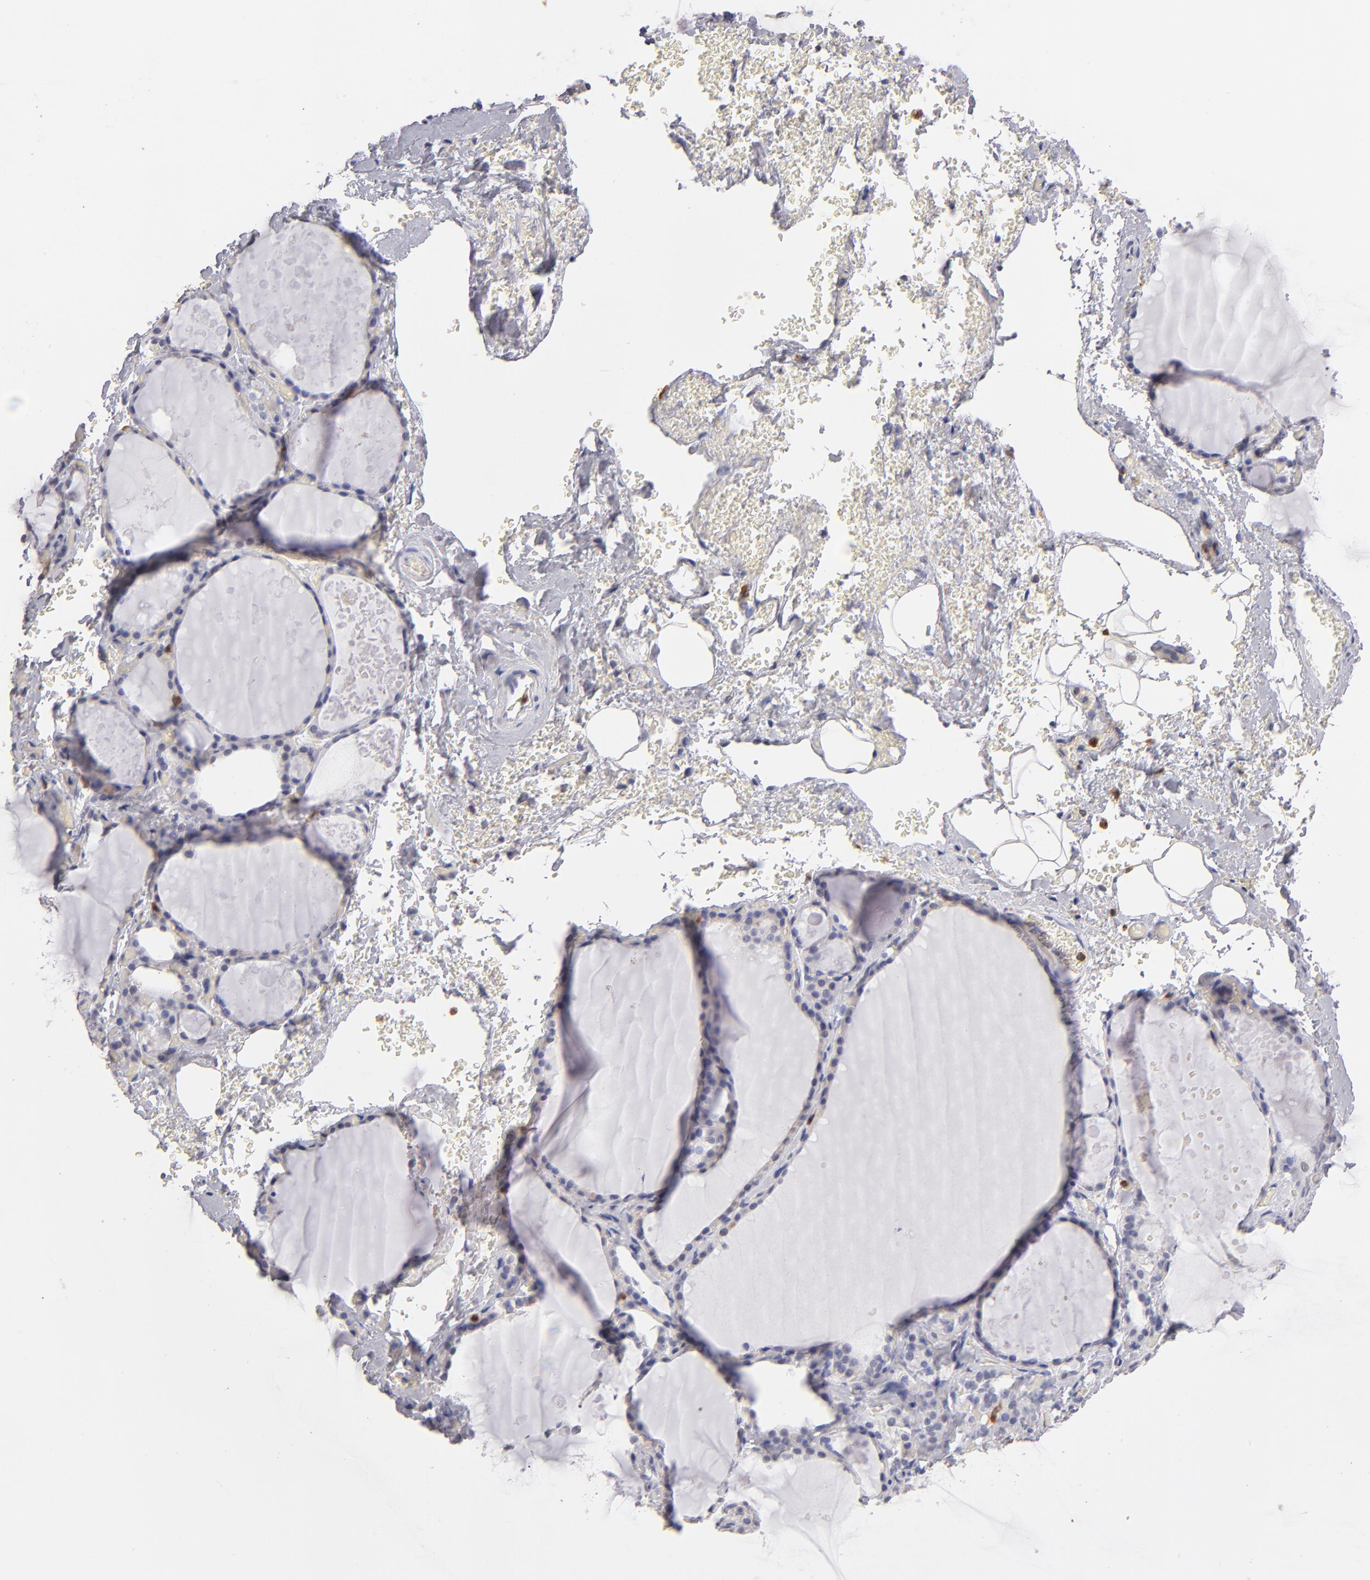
{"staining": {"intensity": "negative", "quantity": "none", "location": "none"}, "tissue": "thyroid gland", "cell_type": "Glandular cells", "image_type": "normal", "snomed": [{"axis": "morphology", "description": "Normal tissue, NOS"}, {"axis": "topography", "description": "Thyroid gland"}], "caption": "Immunohistochemical staining of unremarkable thyroid gland displays no significant positivity in glandular cells. Brightfield microscopy of immunohistochemistry (IHC) stained with DAB (3,3'-diaminobenzidine) (brown) and hematoxylin (blue), captured at high magnification.", "gene": "MGAM", "patient": {"sex": "male", "age": 61}}